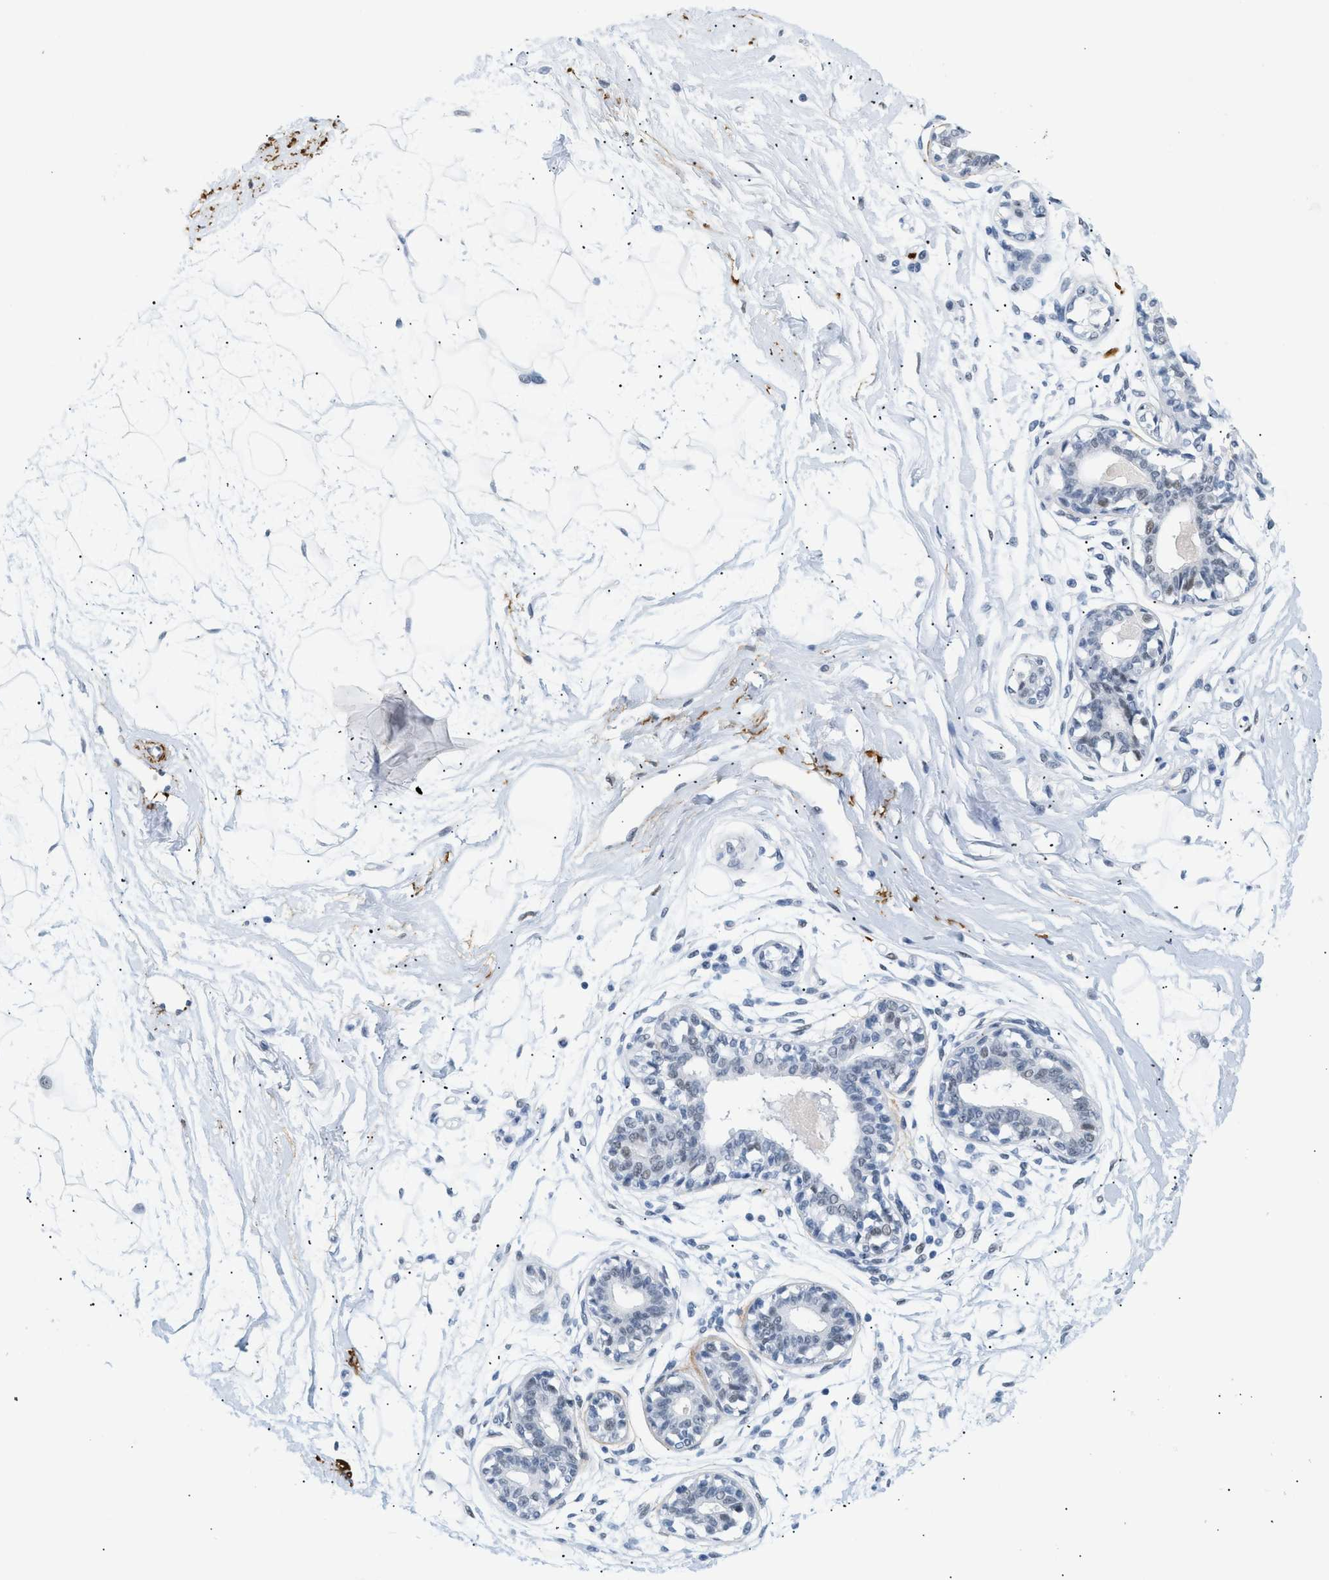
{"staining": {"intensity": "negative", "quantity": "none", "location": "none"}, "tissue": "breast", "cell_type": "Adipocytes", "image_type": "normal", "snomed": [{"axis": "morphology", "description": "Normal tissue, NOS"}, {"axis": "topography", "description": "Breast"}], "caption": "A high-resolution photomicrograph shows immunohistochemistry (IHC) staining of normal breast, which displays no significant expression in adipocytes. The staining is performed using DAB (3,3'-diaminobenzidine) brown chromogen with nuclei counter-stained in using hematoxylin.", "gene": "ELN", "patient": {"sex": "female", "age": 45}}